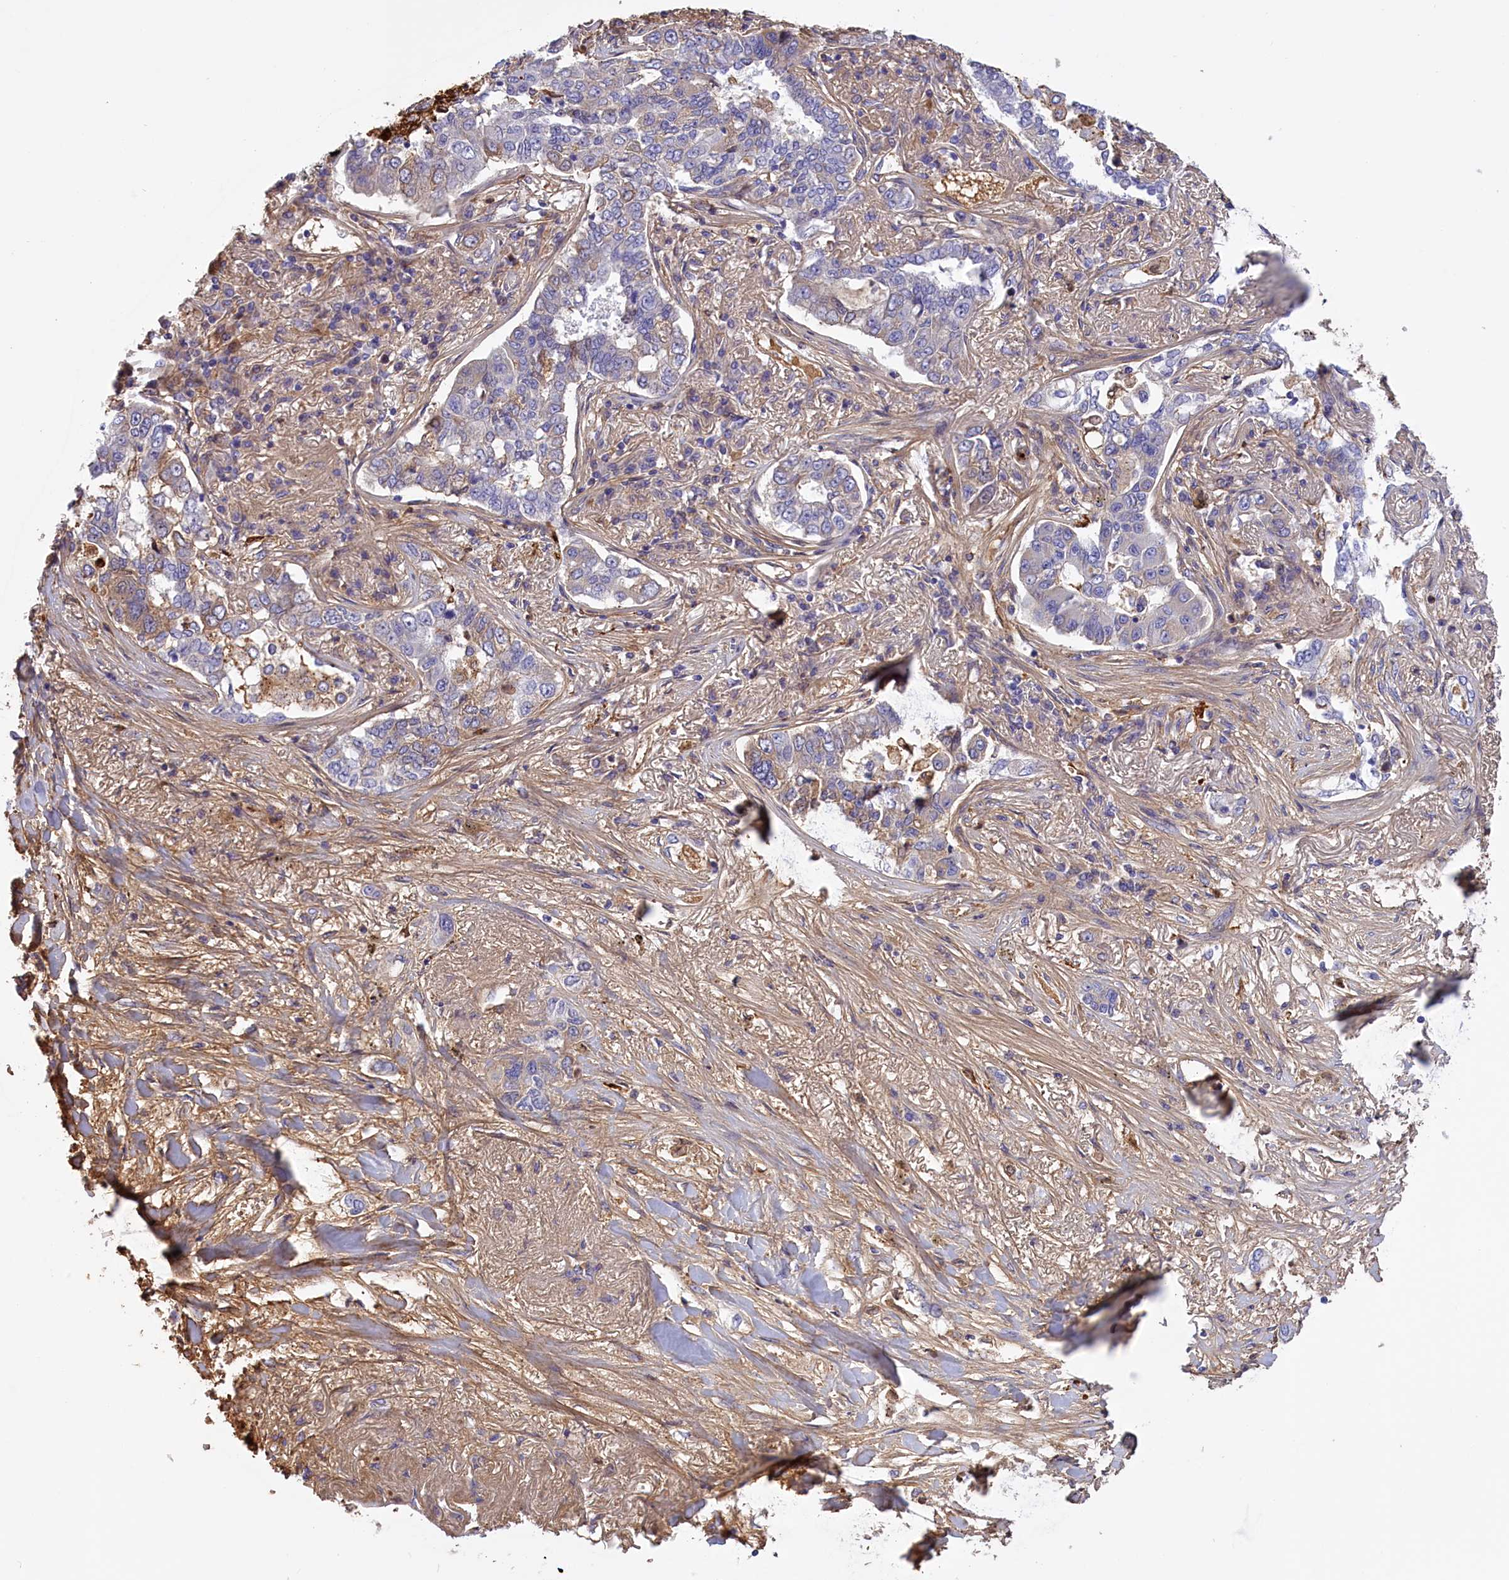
{"staining": {"intensity": "negative", "quantity": "none", "location": "none"}, "tissue": "lung cancer", "cell_type": "Tumor cells", "image_type": "cancer", "snomed": [{"axis": "morphology", "description": "Adenocarcinoma, NOS"}, {"axis": "topography", "description": "Lung"}], "caption": "Micrograph shows no significant protein expression in tumor cells of lung cancer.", "gene": "FAM149B1", "patient": {"sex": "male", "age": 49}}